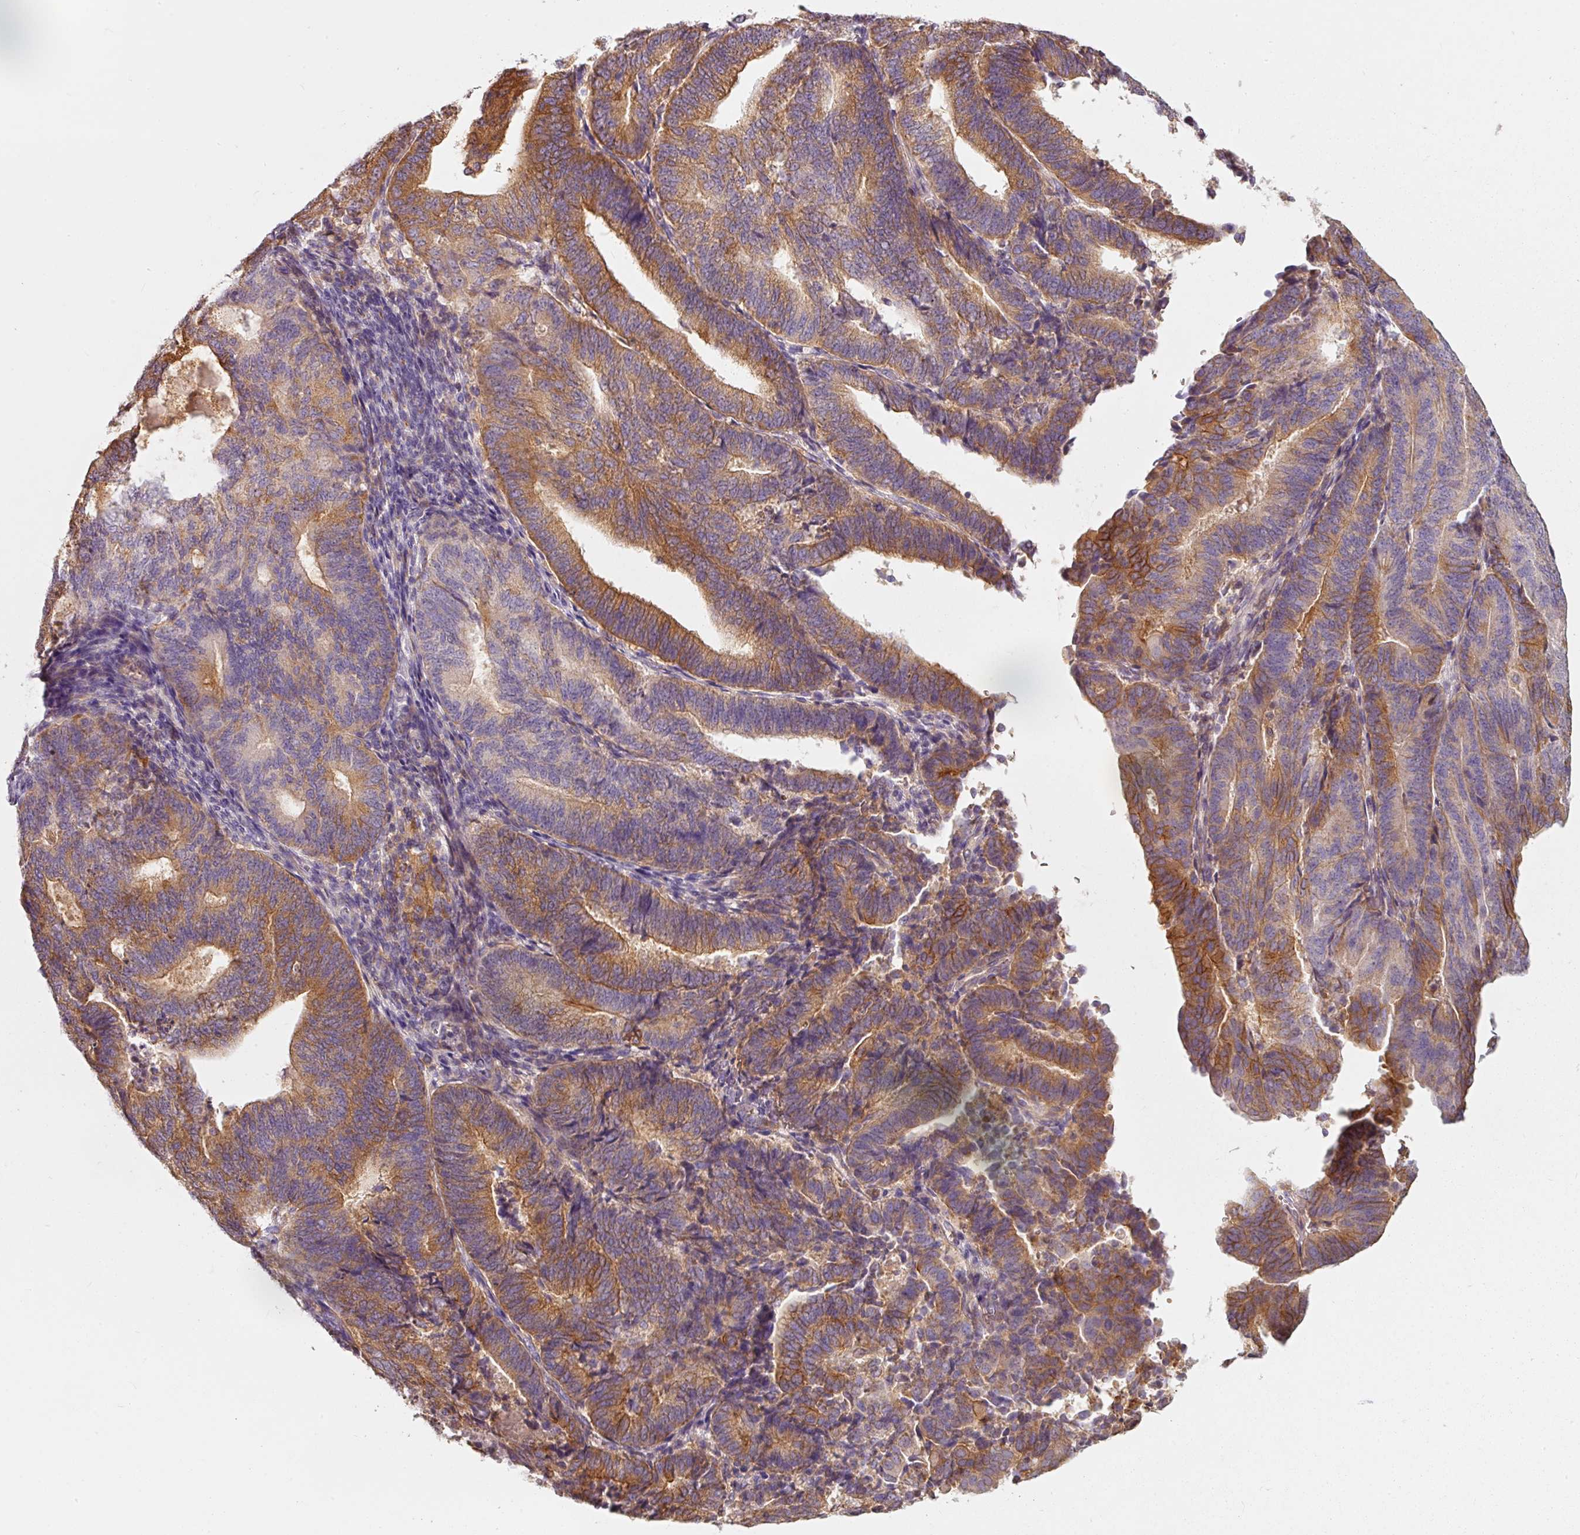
{"staining": {"intensity": "strong", "quantity": "25%-75%", "location": "cytoplasmic/membranous"}, "tissue": "endometrial cancer", "cell_type": "Tumor cells", "image_type": "cancer", "snomed": [{"axis": "morphology", "description": "Adenocarcinoma, NOS"}, {"axis": "topography", "description": "Endometrium"}], "caption": "Human adenocarcinoma (endometrial) stained for a protein (brown) demonstrates strong cytoplasmic/membranous positive positivity in about 25%-75% of tumor cells.", "gene": "IQGAP2", "patient": {"sex": "female", "age": 70}}